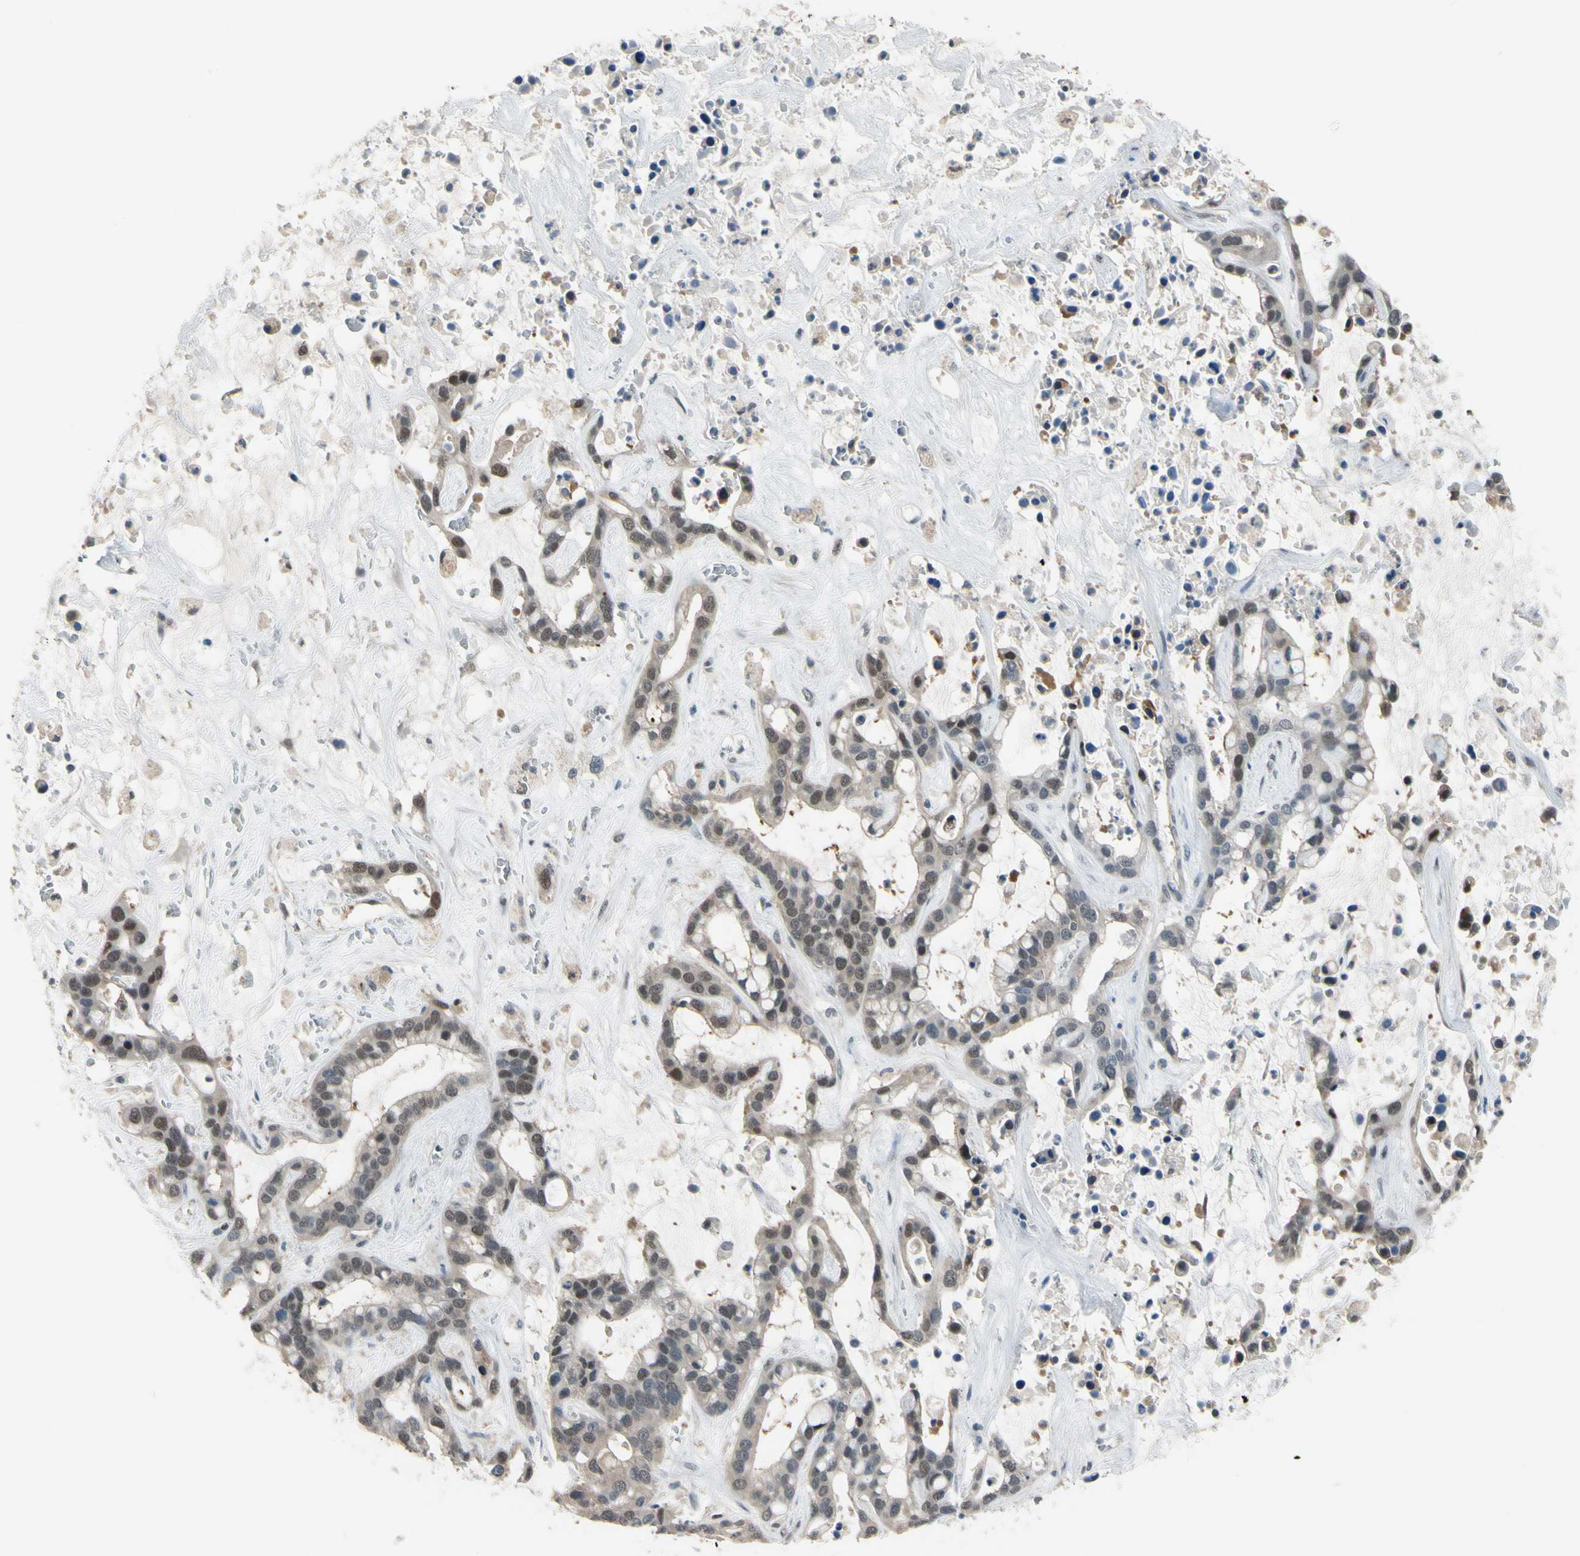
{"staining": {"intensity": "weak", "quantity": ">75%", "location": "cytoplasmic/membranous,nuclear"}, "tissue": "liver cancer", "cell_type": "Tumor cells", "image_type": "cancer", "snomed": [{"axis": "morphology", "description": "Cholangiocarcinoma"}, {"axis": "topography", "description": "Liver"}], "caption": "Protein positivity by immunohistochemistry (IHC) displays weak cytoplasmic/membranous and nuclear staining in approximately >75% of tumor cells in liver cancer.", "gene": "HSPA4", "patient": {"sex": "female", "age": 65}}